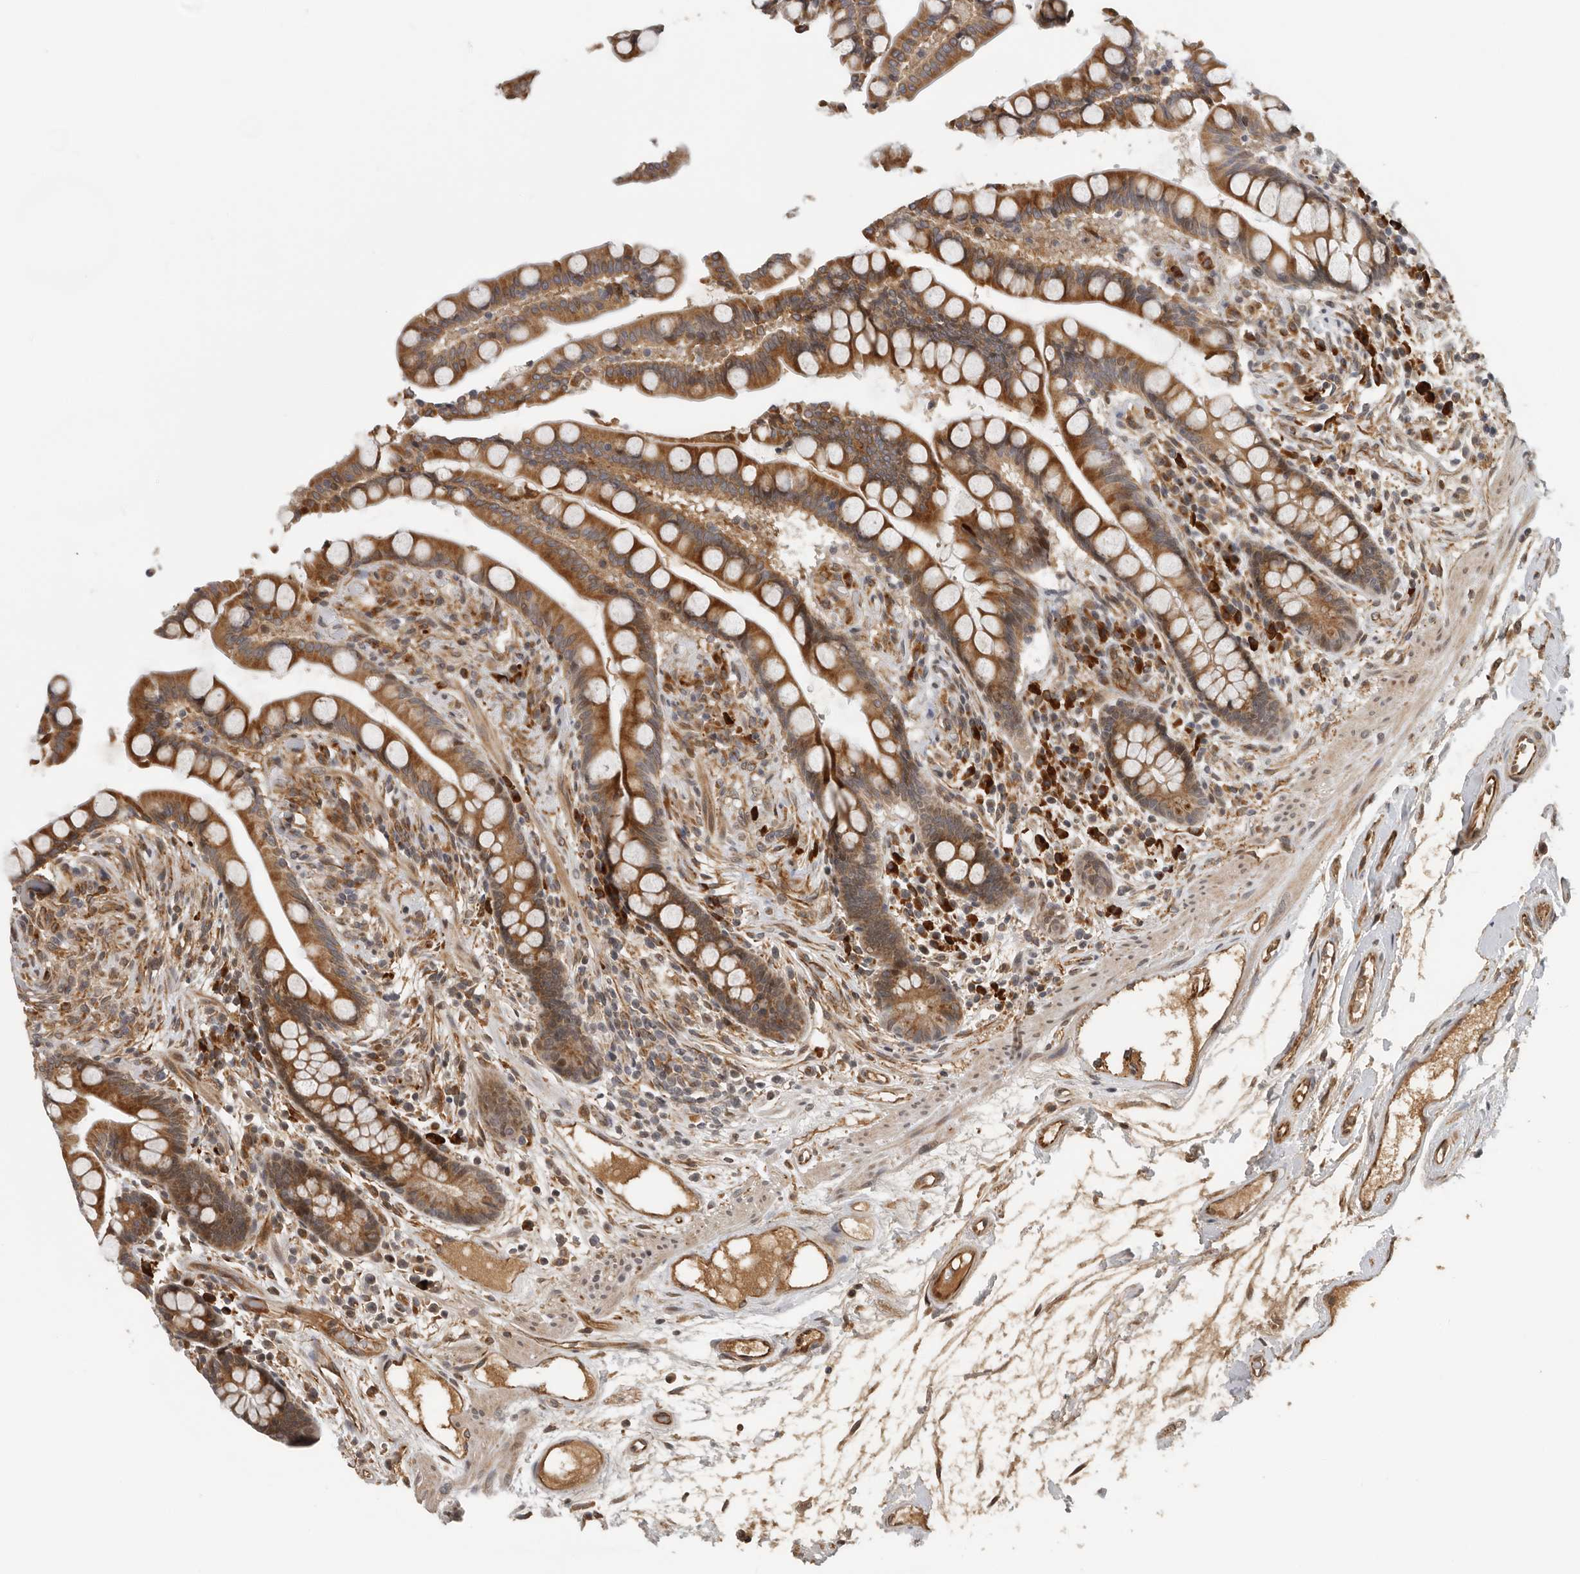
{"staining": {"intensity": "moderate", "quantity": ">75%", "location": "cytoplasmic/membranous"}, "tissue": "colon", "cell_type": "Endothelial cells", "image_type": "normal", "snomed": [{"axis": "morphology", "description": "Normal tissue, NOS"}, {"axis": "topography", "description": "Colon"}], "caption": "Immunohistochemistry (DAB) staining of unremarkable colon reveals moderate cytoplasmic/membranous protein staining in about >75% of endothelial cells. Using DAB (3,3'-diaminobenzidine) (brown) and hematoxylin (blue) stains, captured at high magnification using brightfield microscopy.", "gene": "RNF157", "patient": {"sex": "male", "age": 73}}